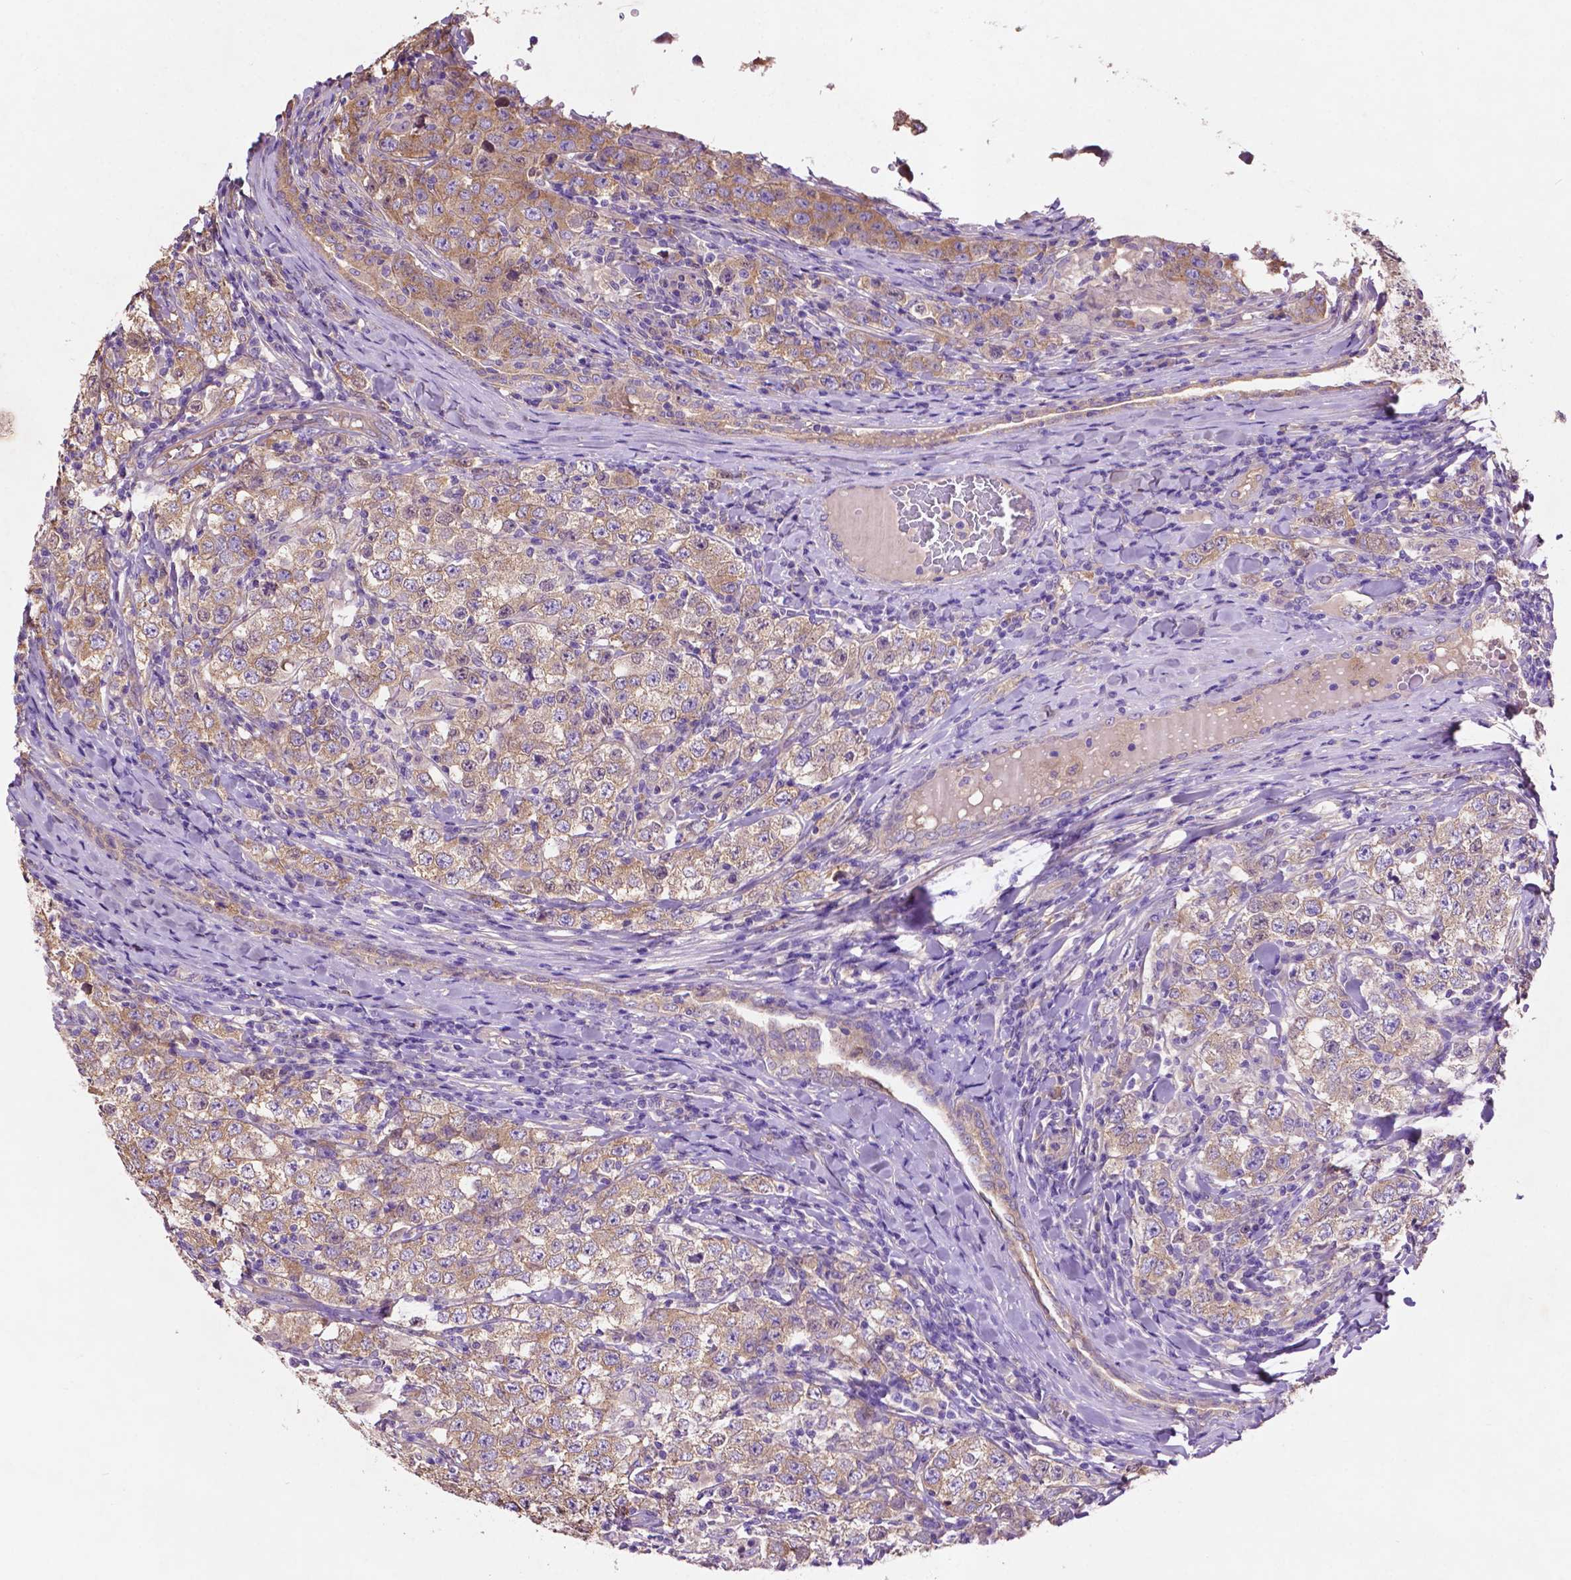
{"staining": {"intensity": "moderate", "quantity": ">75%", "location": "cytoplasmic/membranous"}, "tissue": "testis cancer", "cell_type": "Tumor cells", "image_type": "cancer", "snomed": [{"axis": "morphology", "description": "Seminoma, NOS"}, {"axis": "morphology", "description": "Carcinoma, Embryonal, NOS"}, {"axis": "topography", "description": "Testis"}], "caption": "Immunohistochemical staining of human testis embryonal carcinoma demonstrates medium levels of moderate cytoplasmic/membranous protein expression in about >75% of tumor cells.", "gene": "GDPD5", "patient": {"sex": "male", "age": 41}}